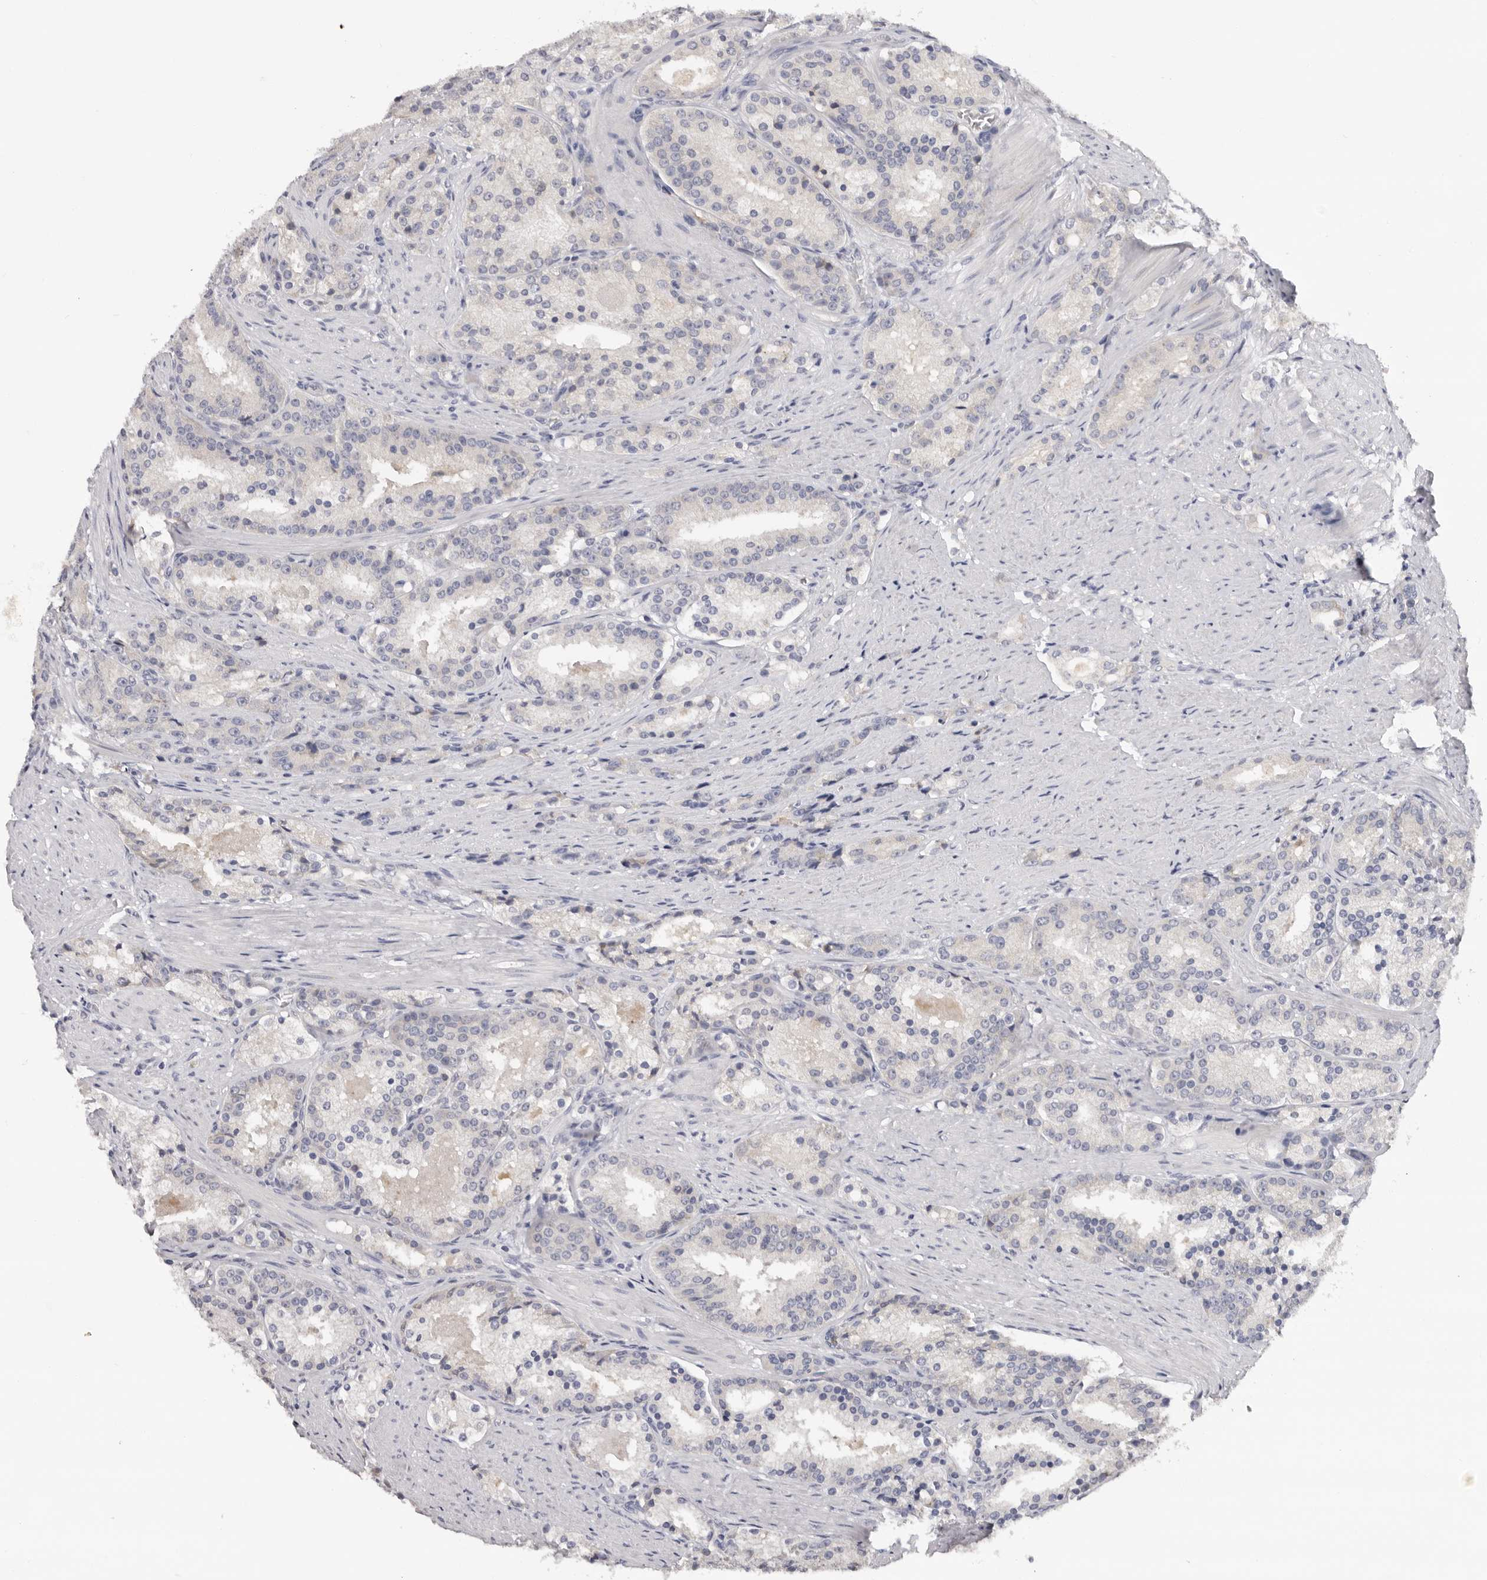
{"staining": {"intensity": "negative", "quantity": "none", "location": "none"}, "tissue": "prostate cancer", "cell_type": "Tumor cells", "image_type": "cancer", "snomed": [{"axis": "morphology", "description": "Adenocarcinoma, High grade"}, {"axis": "topography", "description": "Prostate"}], "caption": "DAB immunohistochemical staining of high-grade adenocarcinoma (prostate) displays no significant positivity in tumor cells.", "gene": "KIF2B", "patient": {"sex": "male", "age": 60}}